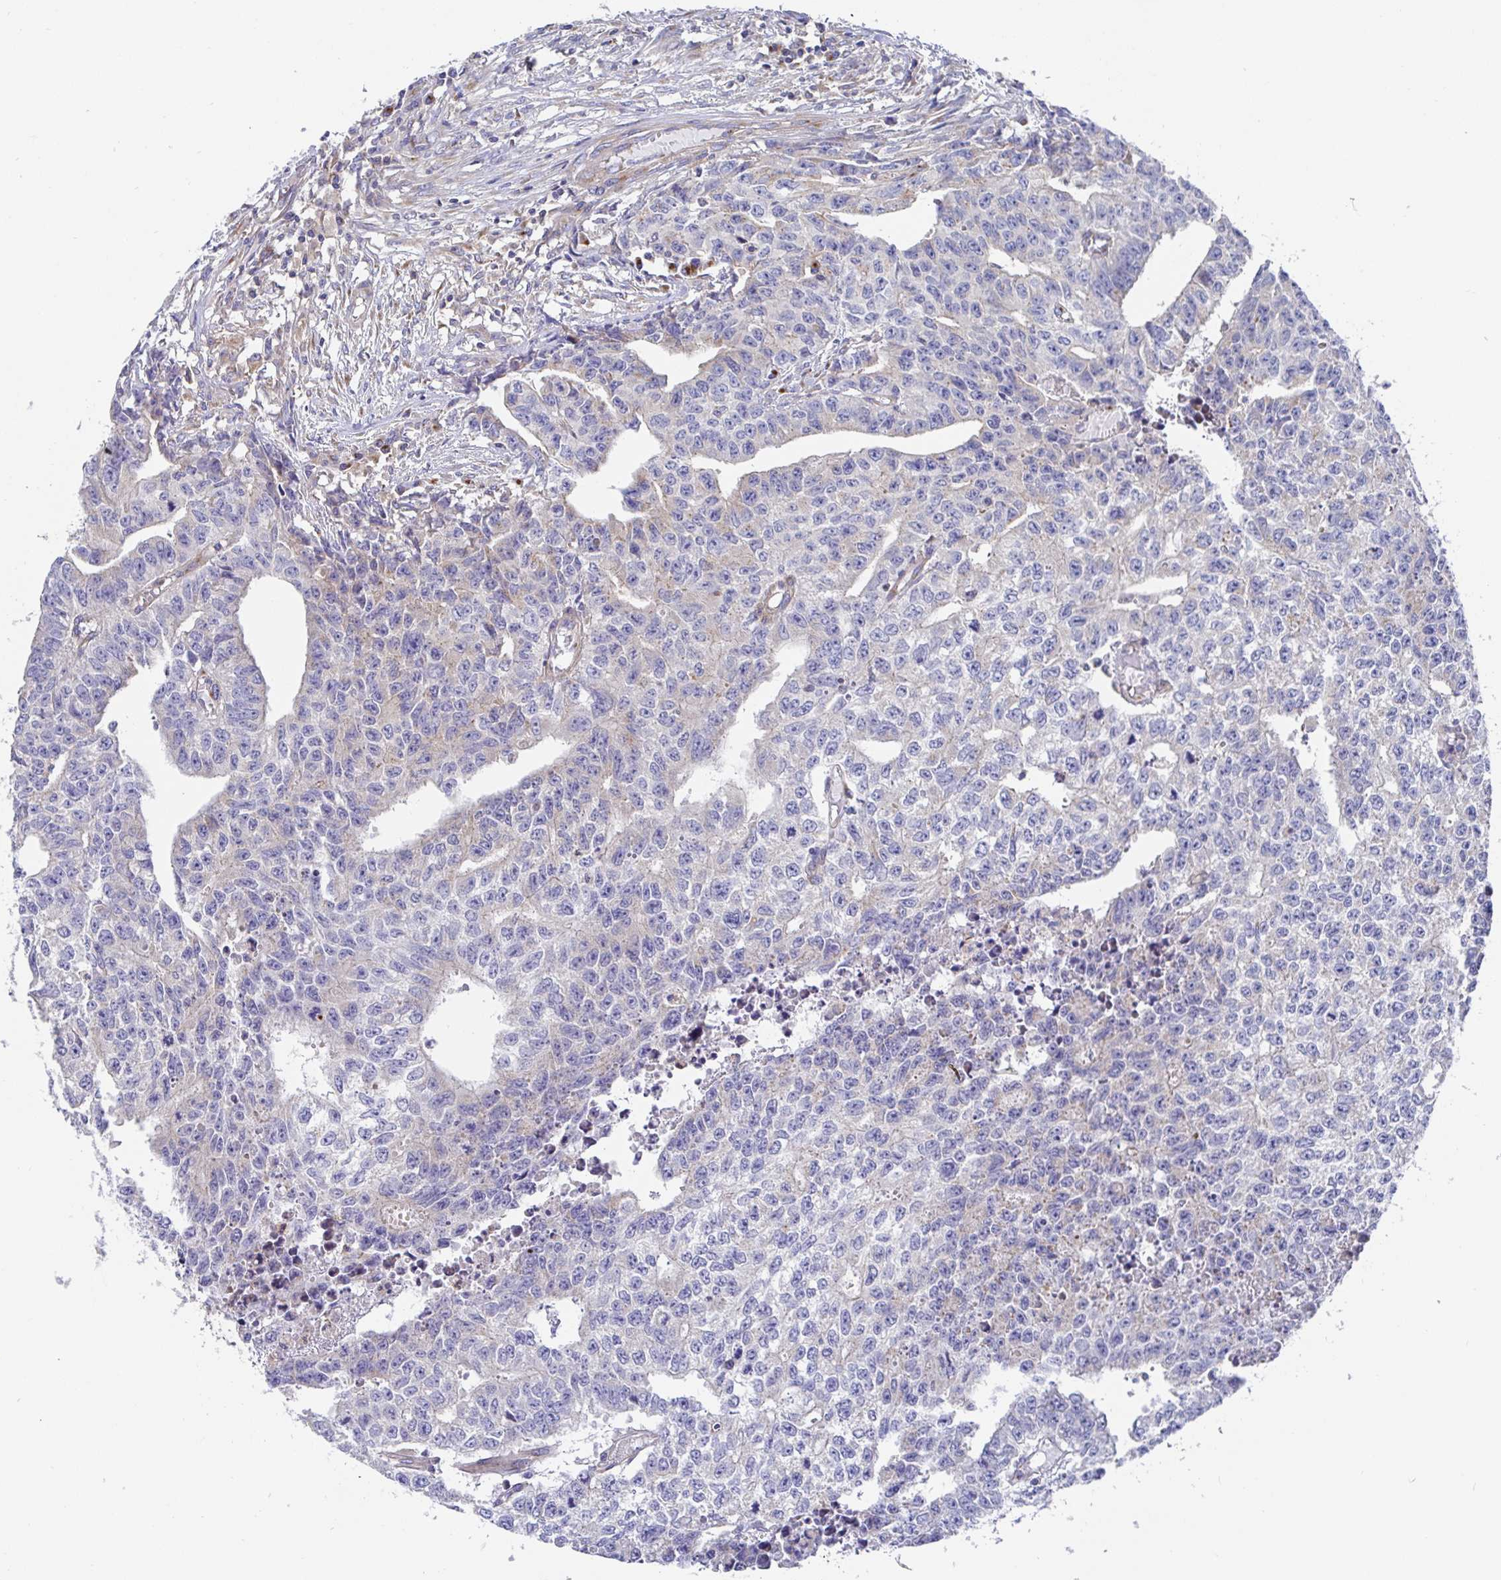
{"staining": {"intensity": "negative", "quantity": "none", "location": "none"}, "tissue": "testis cancer", "cell_type": "Tumor cells", "image_type": "cancer", "snomed": [{"axis": "morphology", "description": "Carcinoma, Embryonal, NOS"}, {"axis": "morphology", "description": "Teratoma, malignant, NOS"}, {"axis": "topography", "description": "Testis"}], "caption": "Image shows no significant protein positivity in tumor cells of testis cancer (embryonal carcinoma). (DAB IHC, high magnification).", "gene": "GOLGA1", "patient": {"sex": "male", "age": 24}}